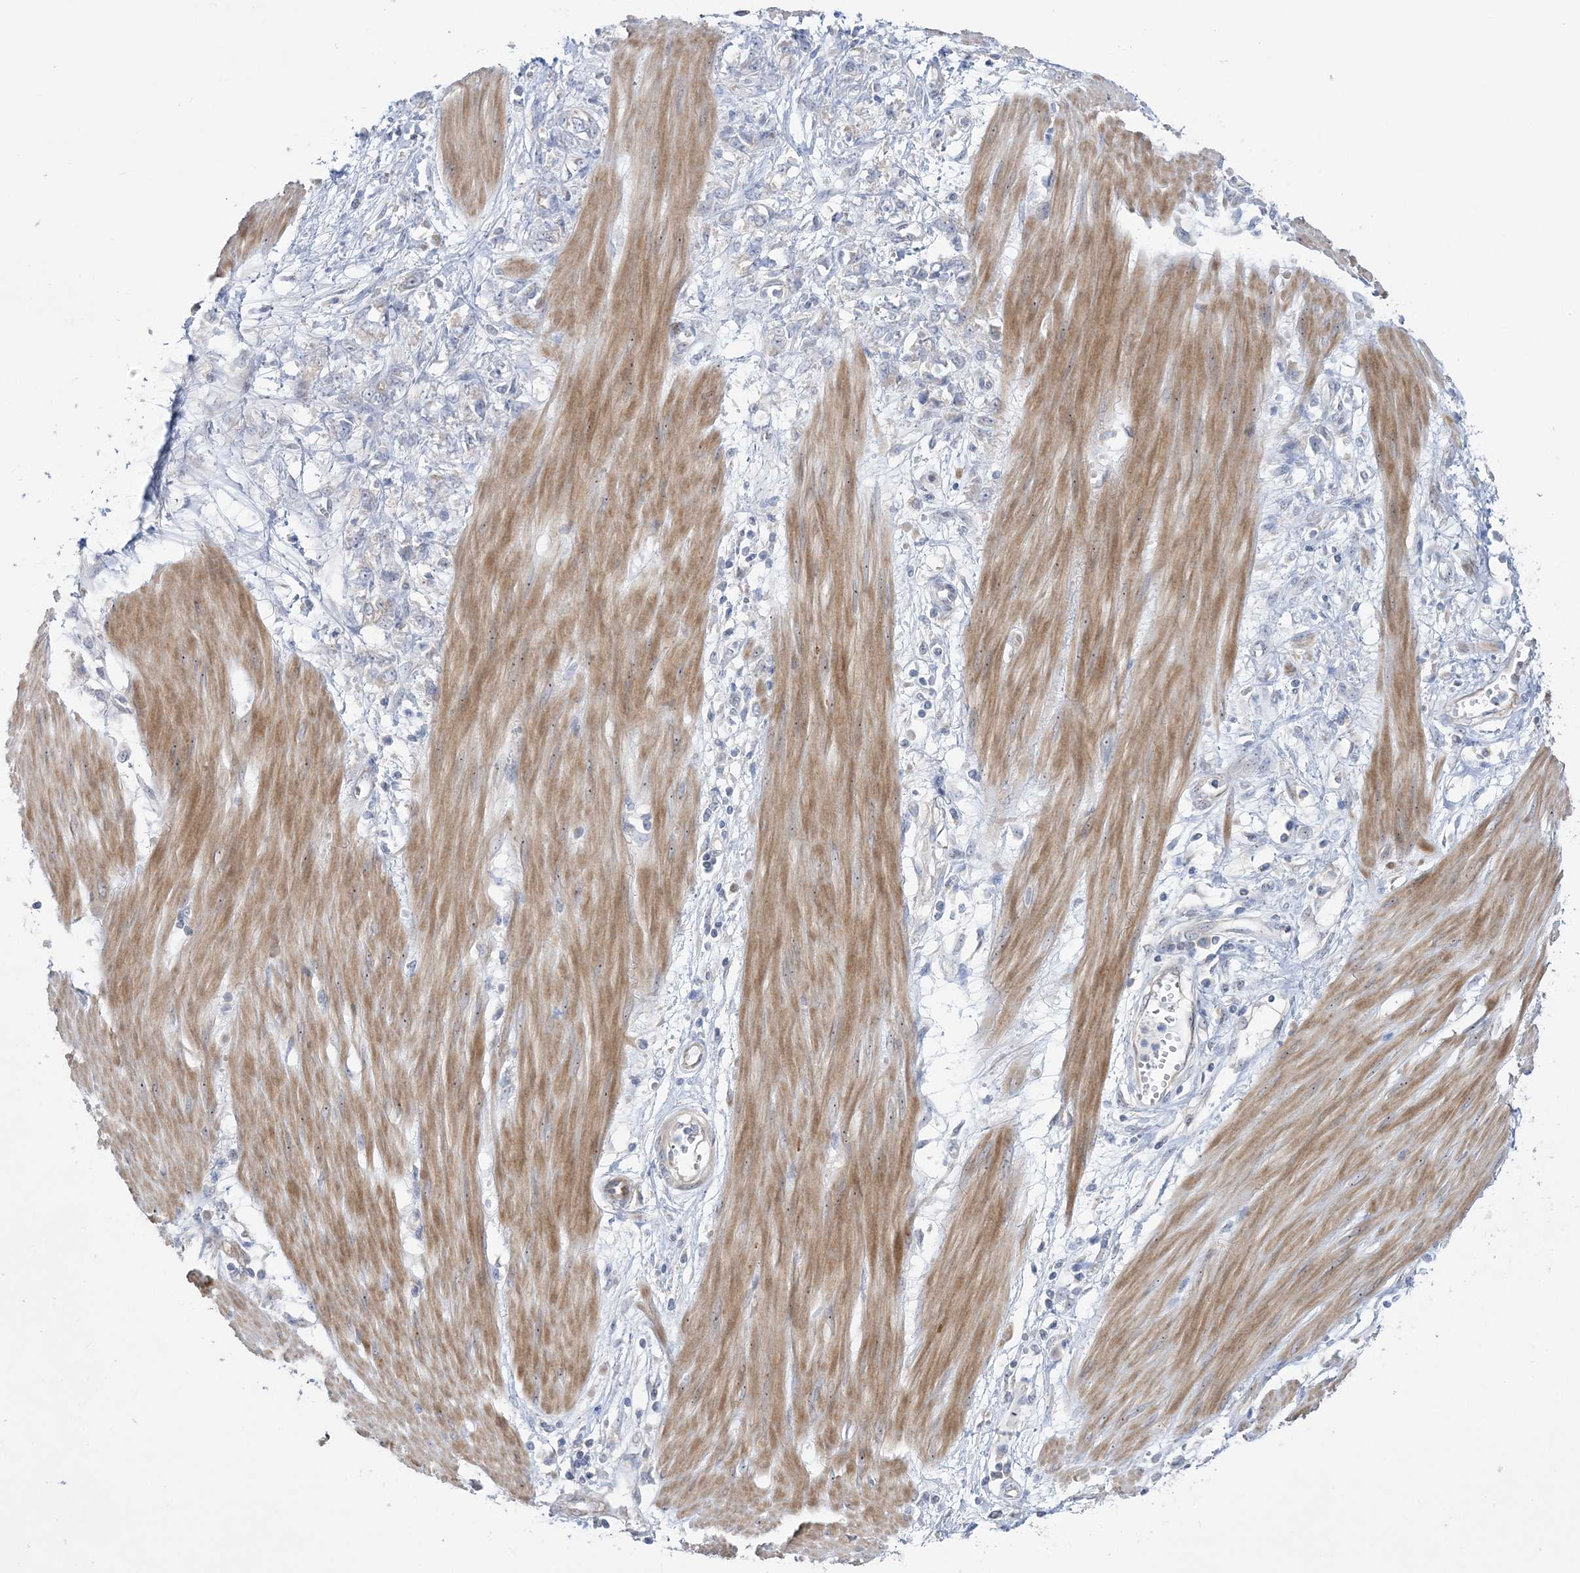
{"staining": {"intensity": "negative", "quantity": "none", "location": "none"}, "tissue": "stomach cancer", "cell_type": "Tumor cells", "image_type": "cancer", "snomed": [{"axis": "morphology", "description": "Adenocarcinoma, NOS"}, {"axis": "topography", "description": "Stomach"}], "caption": "This image is of adenocarcinoma (stomach) stained with immunohistochemistry to label a protein in brown with the nuclei are counter-stained blue. There is no staining in tumor cells.", "gene": "MMADHC", "patient": {"sex": "female", "age": 76}}